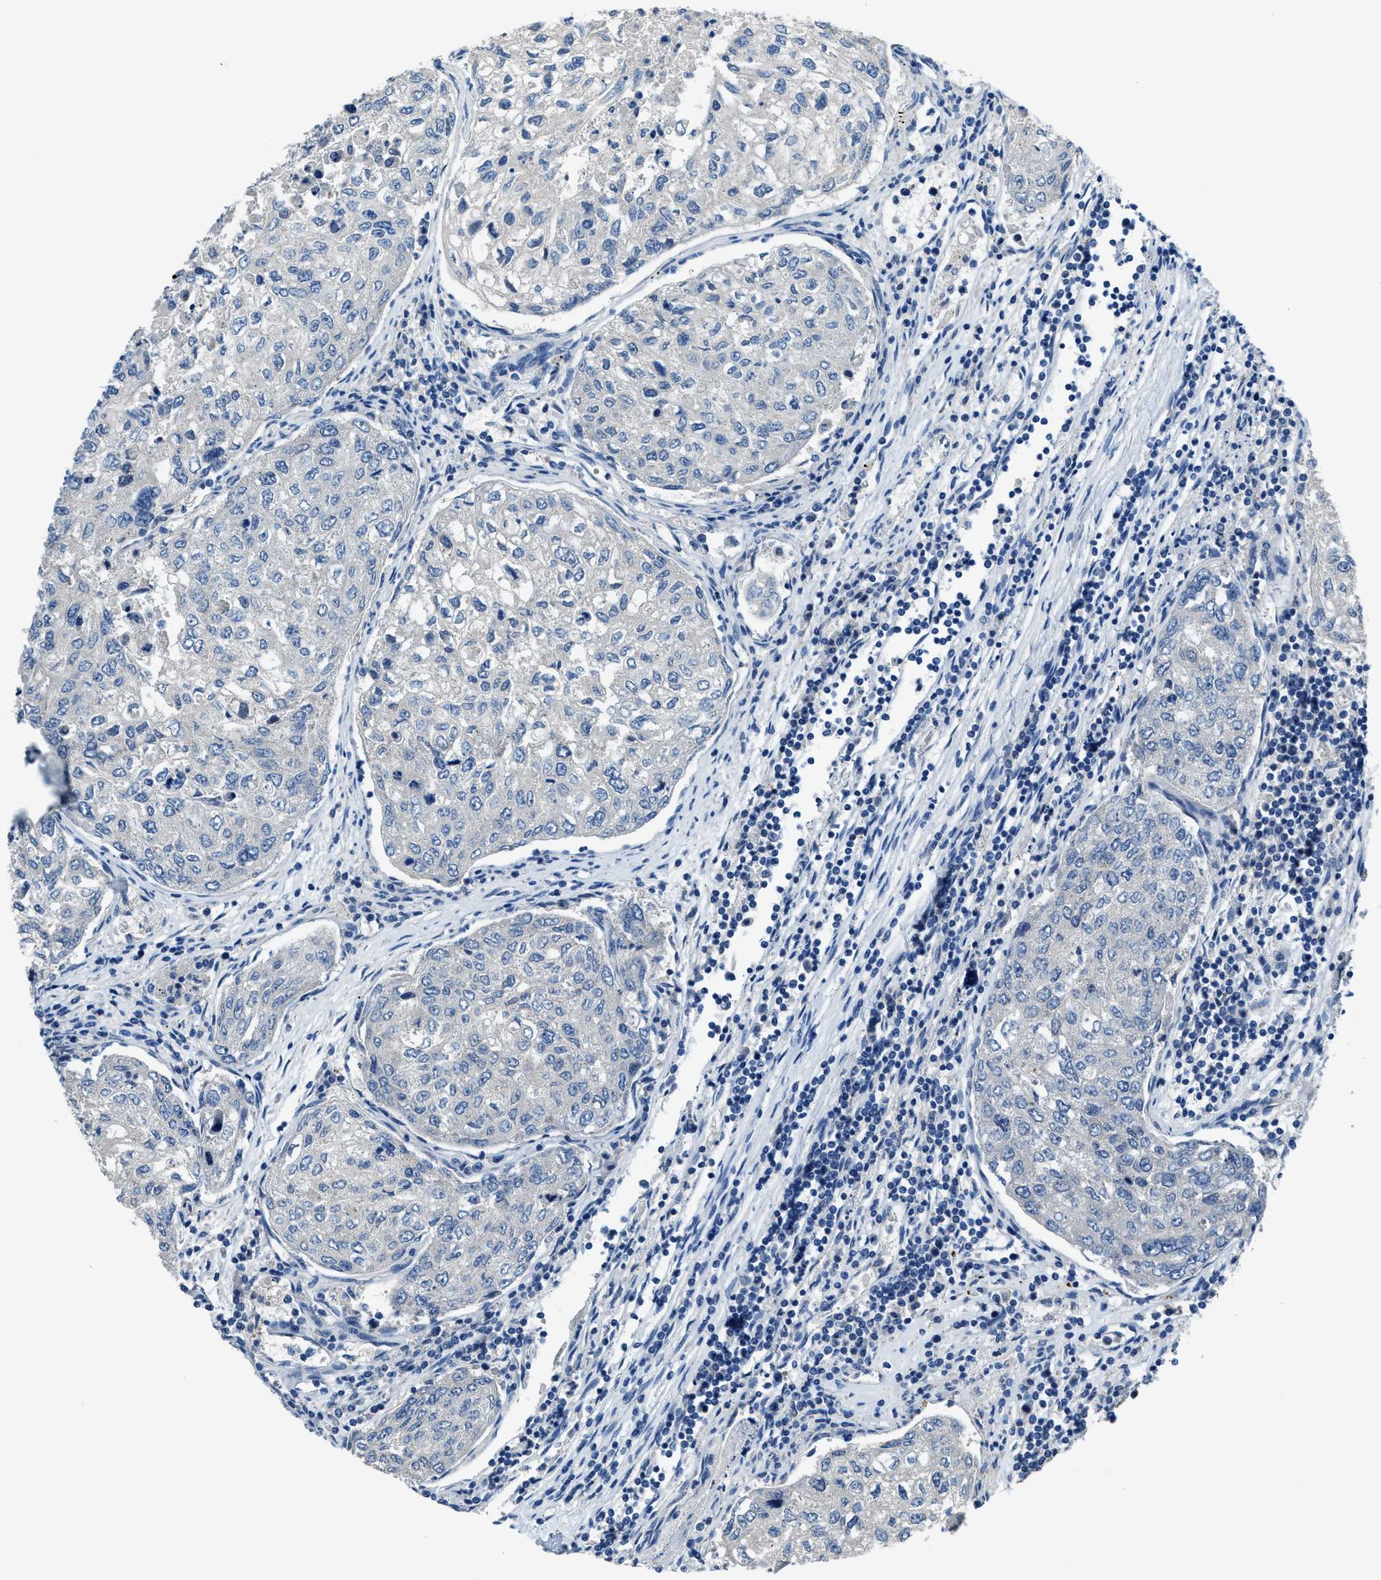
{"staining": {"intensity": "negative", "quantity": "none", "location": "none"}, "tissue": "urothelial cancer", "cell_type": "Tumor cells", "image_type": "cancer", "snomed": [{"axis": "morphology", "description": "Urothelial carcinoma, High grade"}, {"axis": "topography", "description": "Lymph node"}, {"axis": "topography", "description": "Urinary bladder"}], "caption": "Urothelial cancer was stained to show a protein in brown. There is no significant staining in tumor cells.", "gene": "DUSP19", "patient": {"sex": "male", "age": 51}}